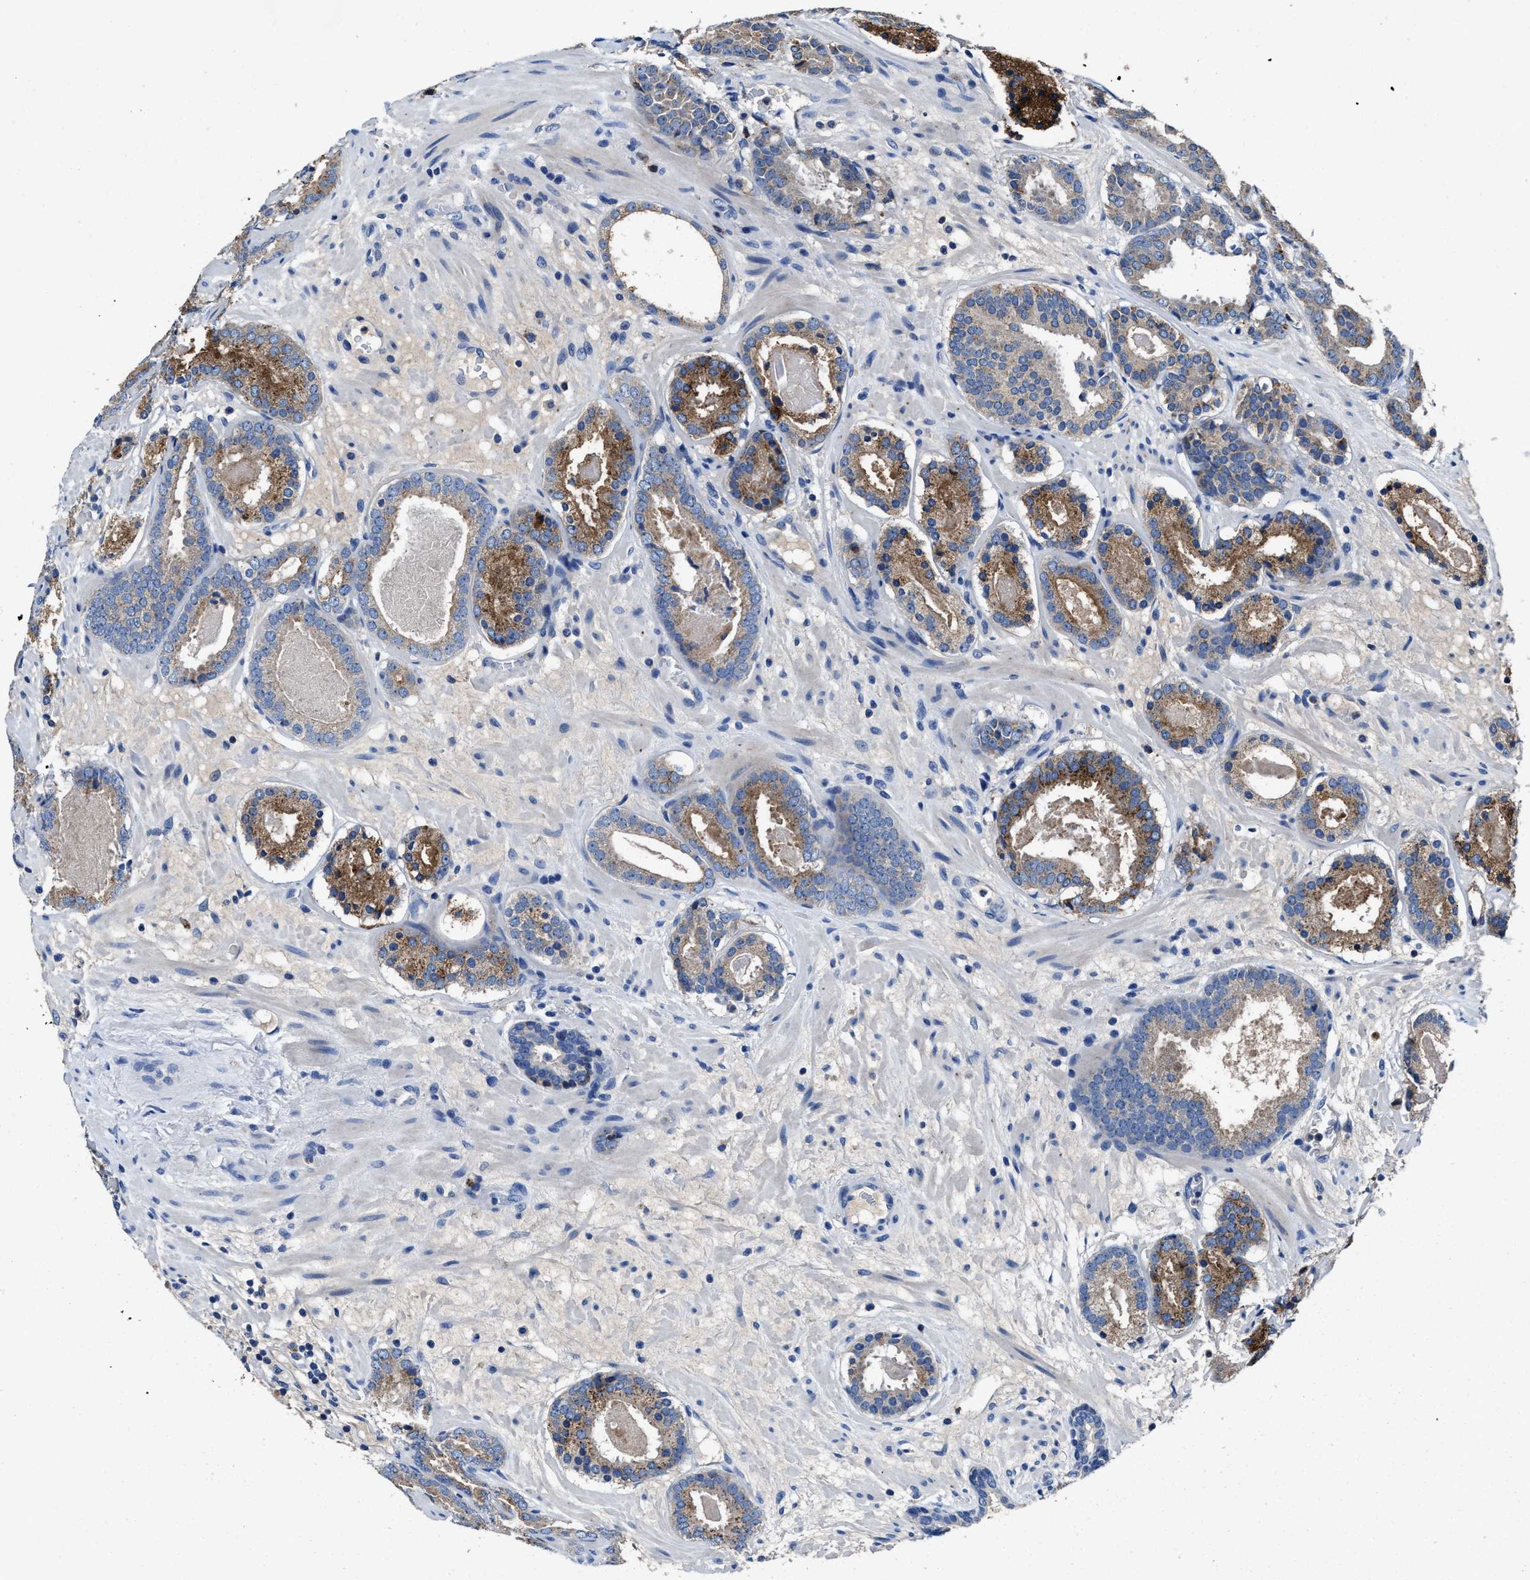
{"staining": {"intensity": "moderate", "quantity": ">75%", "location": "cytoplasmic/membranous"}, "tissue": "prostate cancer", "cell_type": "Tumor cells", "image_type": "cancer", "snomed": [{"axis": "morphology", "description": "Adenocarcinoma, Low grade"}, {"axis": "topography", "description": "Prostate"}], "caption": "IHC staining of prostate low-grade adenocarcinoma, which shows medium levels of moderate cytoplasmic/membranous positivity in about >75% of tumor cells indicating moderate cytoplasmic/membranous protein expression. The staining was performed using DAB (brown) for protein detection and nuclei were counterstained in hematoxylin (blue).", "gene": "UBR4", "patient": {"sex": "male", "age": 69}}